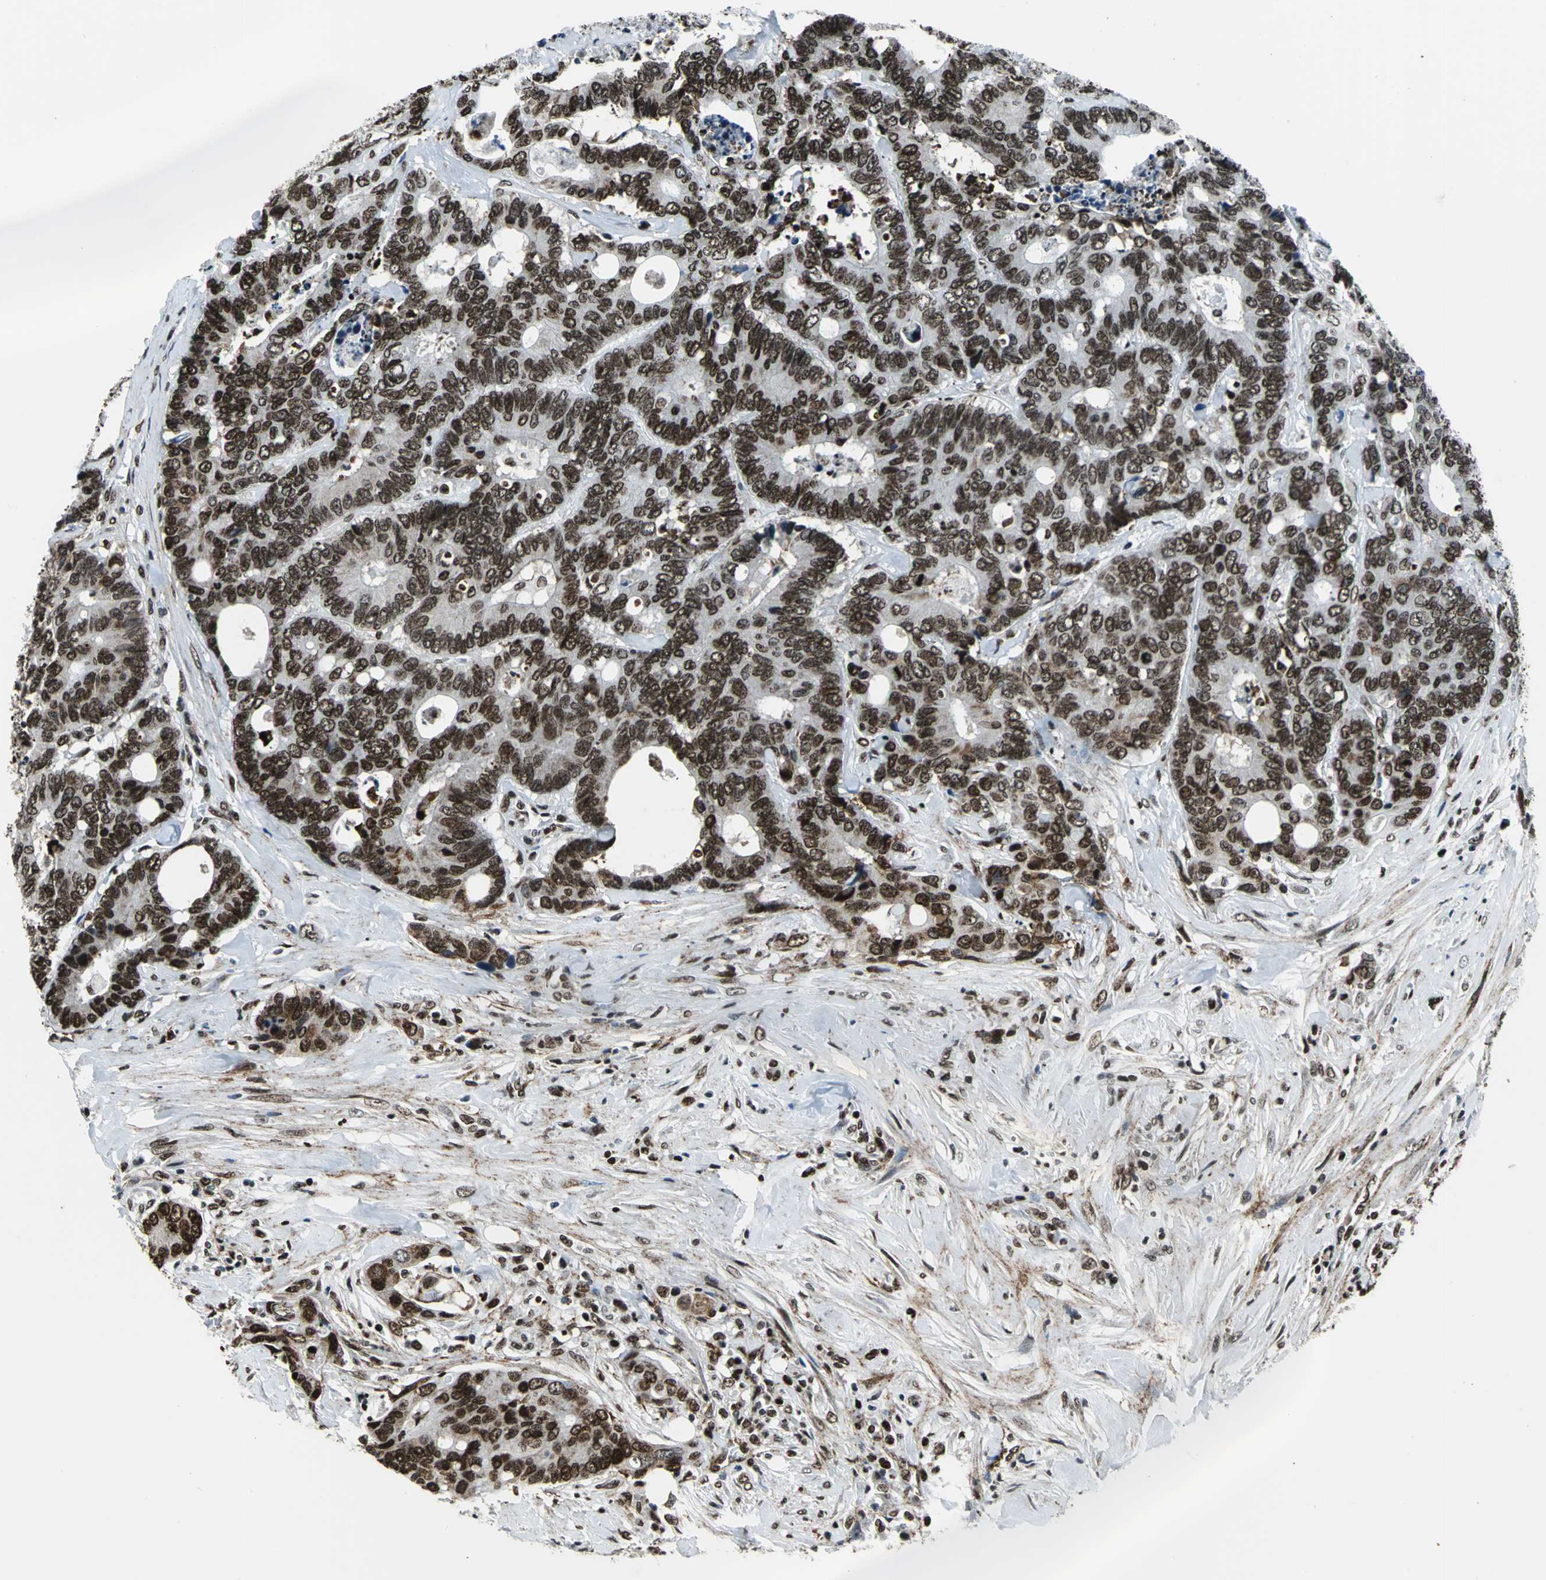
{"staining": {"intensity": "strong", "quantity": ">75%", "location": "nuclear"}, "tissue": "colorectal cancer", "cell_type": "Tumor cells", "image_type": "cancer", "snomed": [{"axis": "morphology", "description": "Adenocarcinoma, NOS"}, {"axis": "topography", "description": "Rectum"}], "caption": "There is high levels of strong nuclear expression in tumor cells of colorectal cancer (adenocarcinoma), as demonstrated by immunohistochemical staining (brown color).", "gene": "APEX1", "patient": {"sex": "male", "age": 55}}